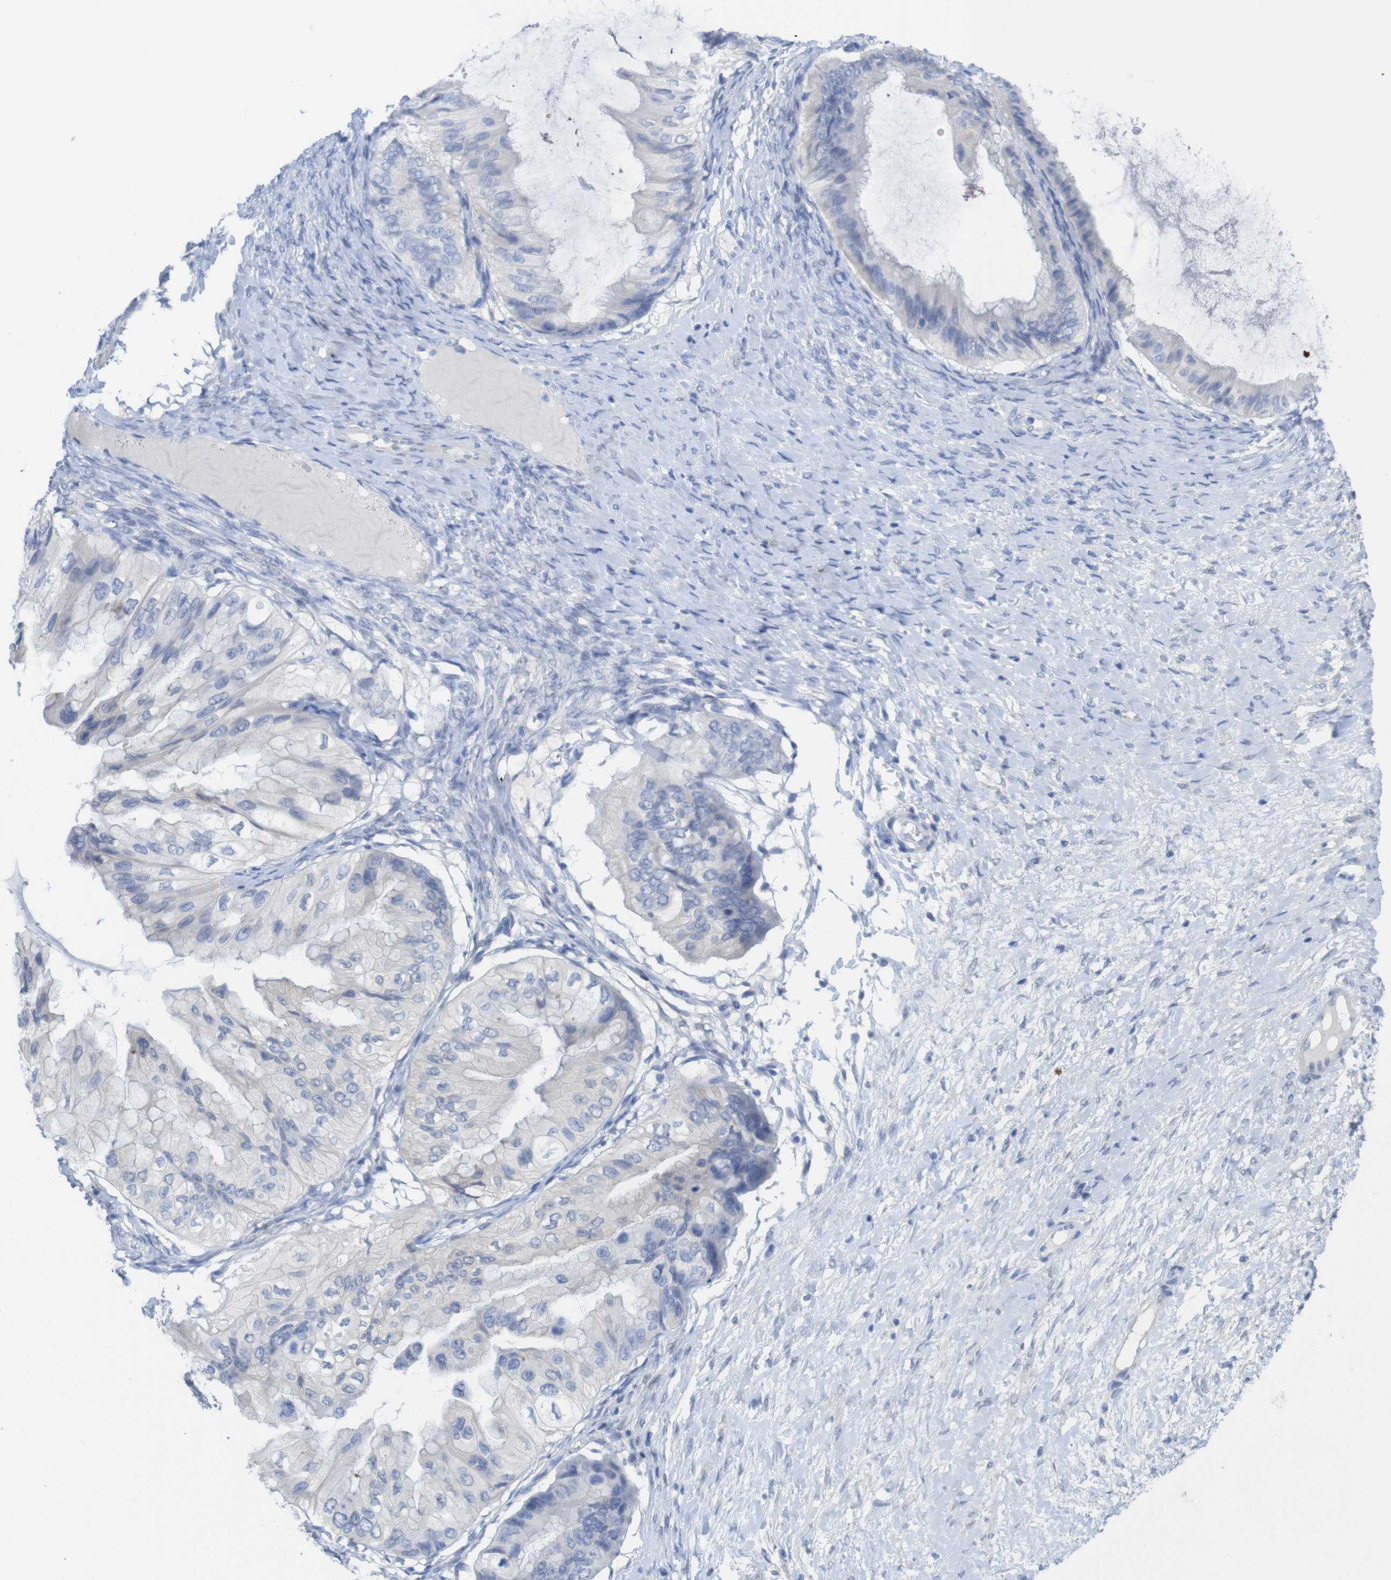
{"staining": {"intensity": "negative", "quantity": "none", "location": "none"}, "tissue": "ovarian cancer", "cell_type": "Tumor cells", "image_type": "cancer", "snomed": [{"axis": "morphology", "description": "Cystadenocarcinoma, mucinous, NOS"}, {"axis": "topography", "description": "Ovary"}], "caption": "A high-resolution micrograph shows immunohistochemistry staining of ovarian cancer, which reveals no significant staining in tumor cells. (DAB IHC with hematoxylin counter stain).", "gene": "PNMA1", "patient": {"sex": "female", "age": 61}}